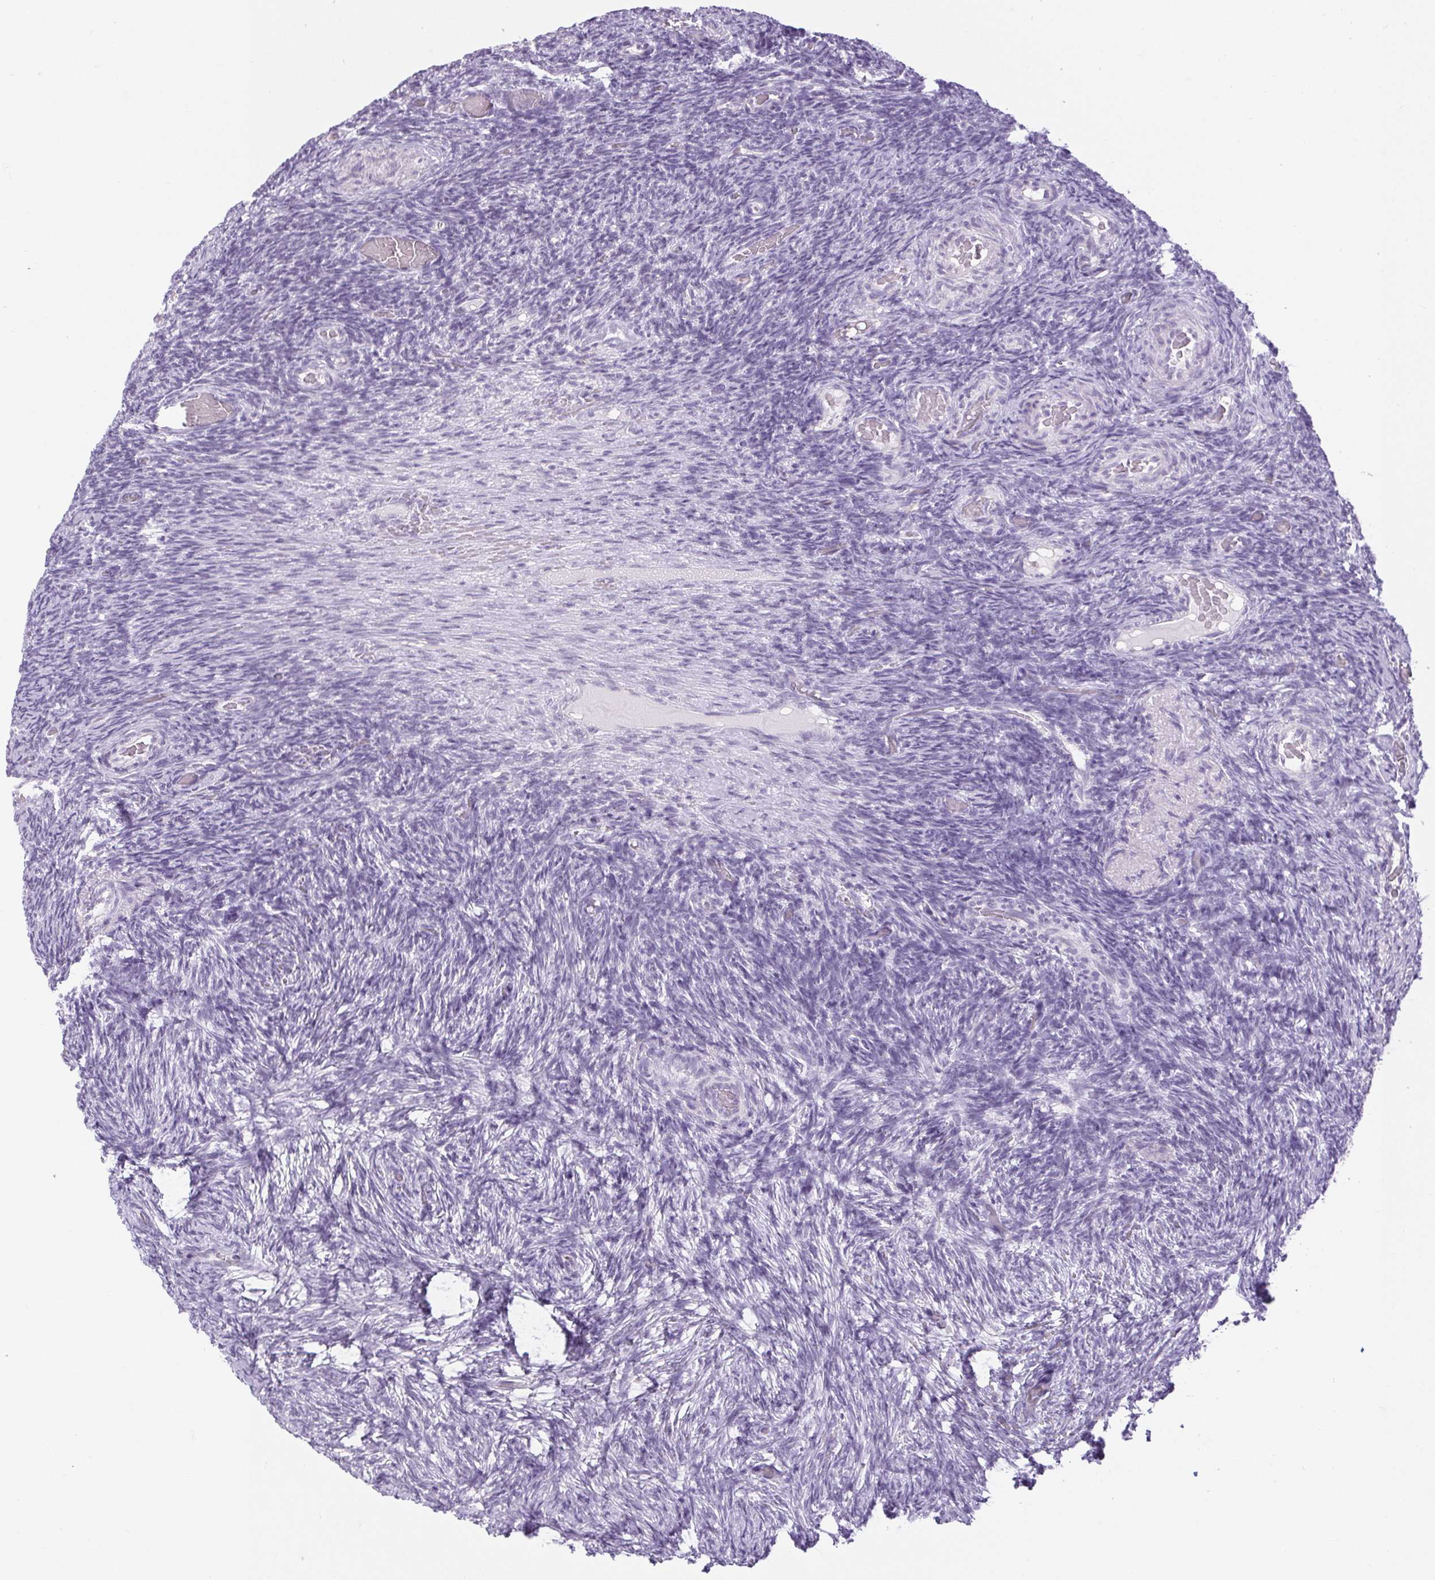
{"staining": {"intensity": "negative", "quantity": "none", "location": "none"}, "tissue": "ovary", "cell_type": "Ovarian stroma cells", "image_type": "normal", "snomed": [{"axis": "morphology", "description": "Normal tissue, NOS"}, {"axis": "topography", "description": "Ovary"}], "caption": "High magnification brightfield microscopy of normal ovary stained with DAB (brown) and counterstained with hematoxylin (blue): ovarian stroma cells show no significant expression. The staining was performed using DAB to visualize the protein expression in brown, while the nuclei were stained in blue with hematoxylin (Magnification: 20x).", "gene": "BCAS1", "patient": {"sex": "female", "age": 34}}